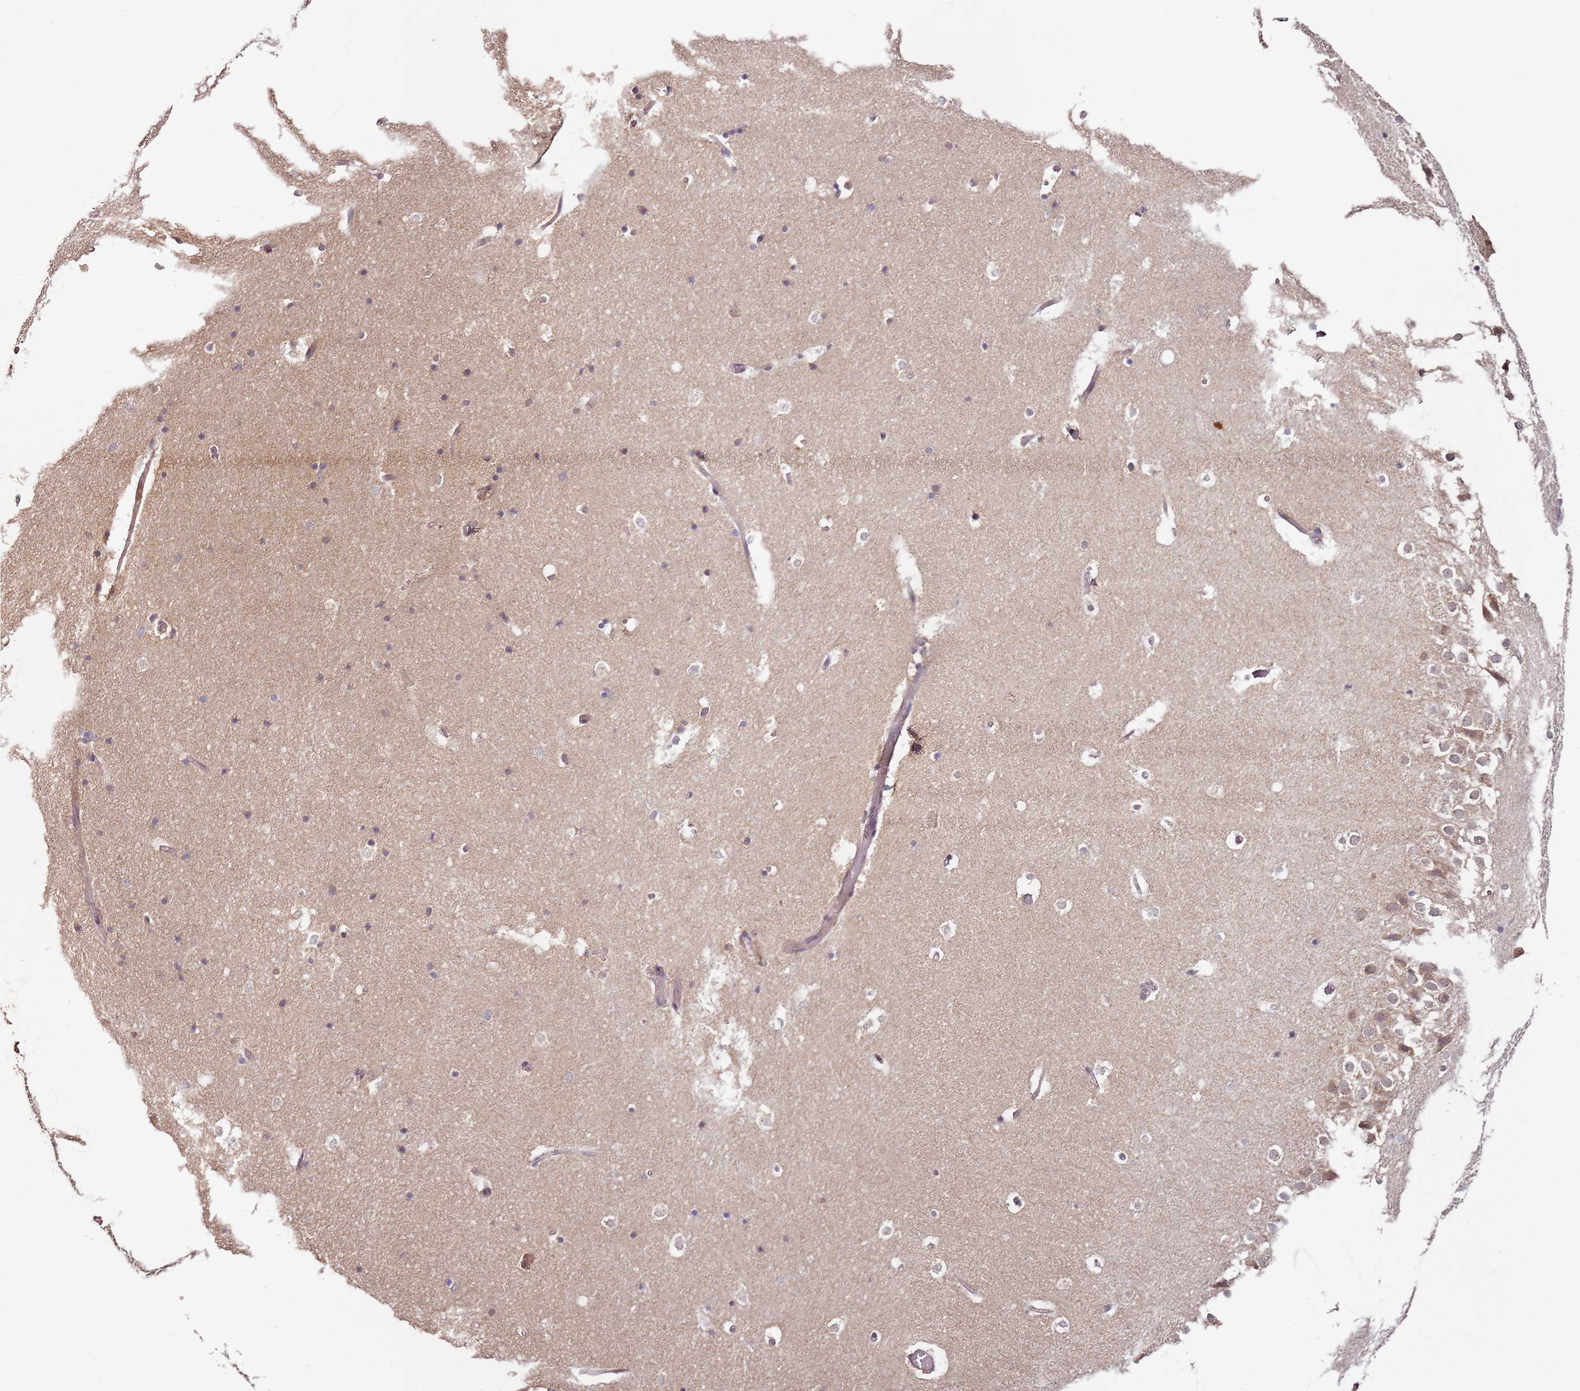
{"staining": {"intensity": "negative", "quantity": "none", "location": "none"}, "tissue": "hippocampus", "cell_type": "Glial cells", "image_type": "normal", "snomed": [{"axis": "morphology", "description": "Normal tissue, NOS"}, {"axis": "topography", "description": "Hippocampus"}], "caption": "IHC of normal human hippocampus reveals no positivity in glial cells.", "gene": "LIN37", "patient": {"sex": "female", "age": 52}}